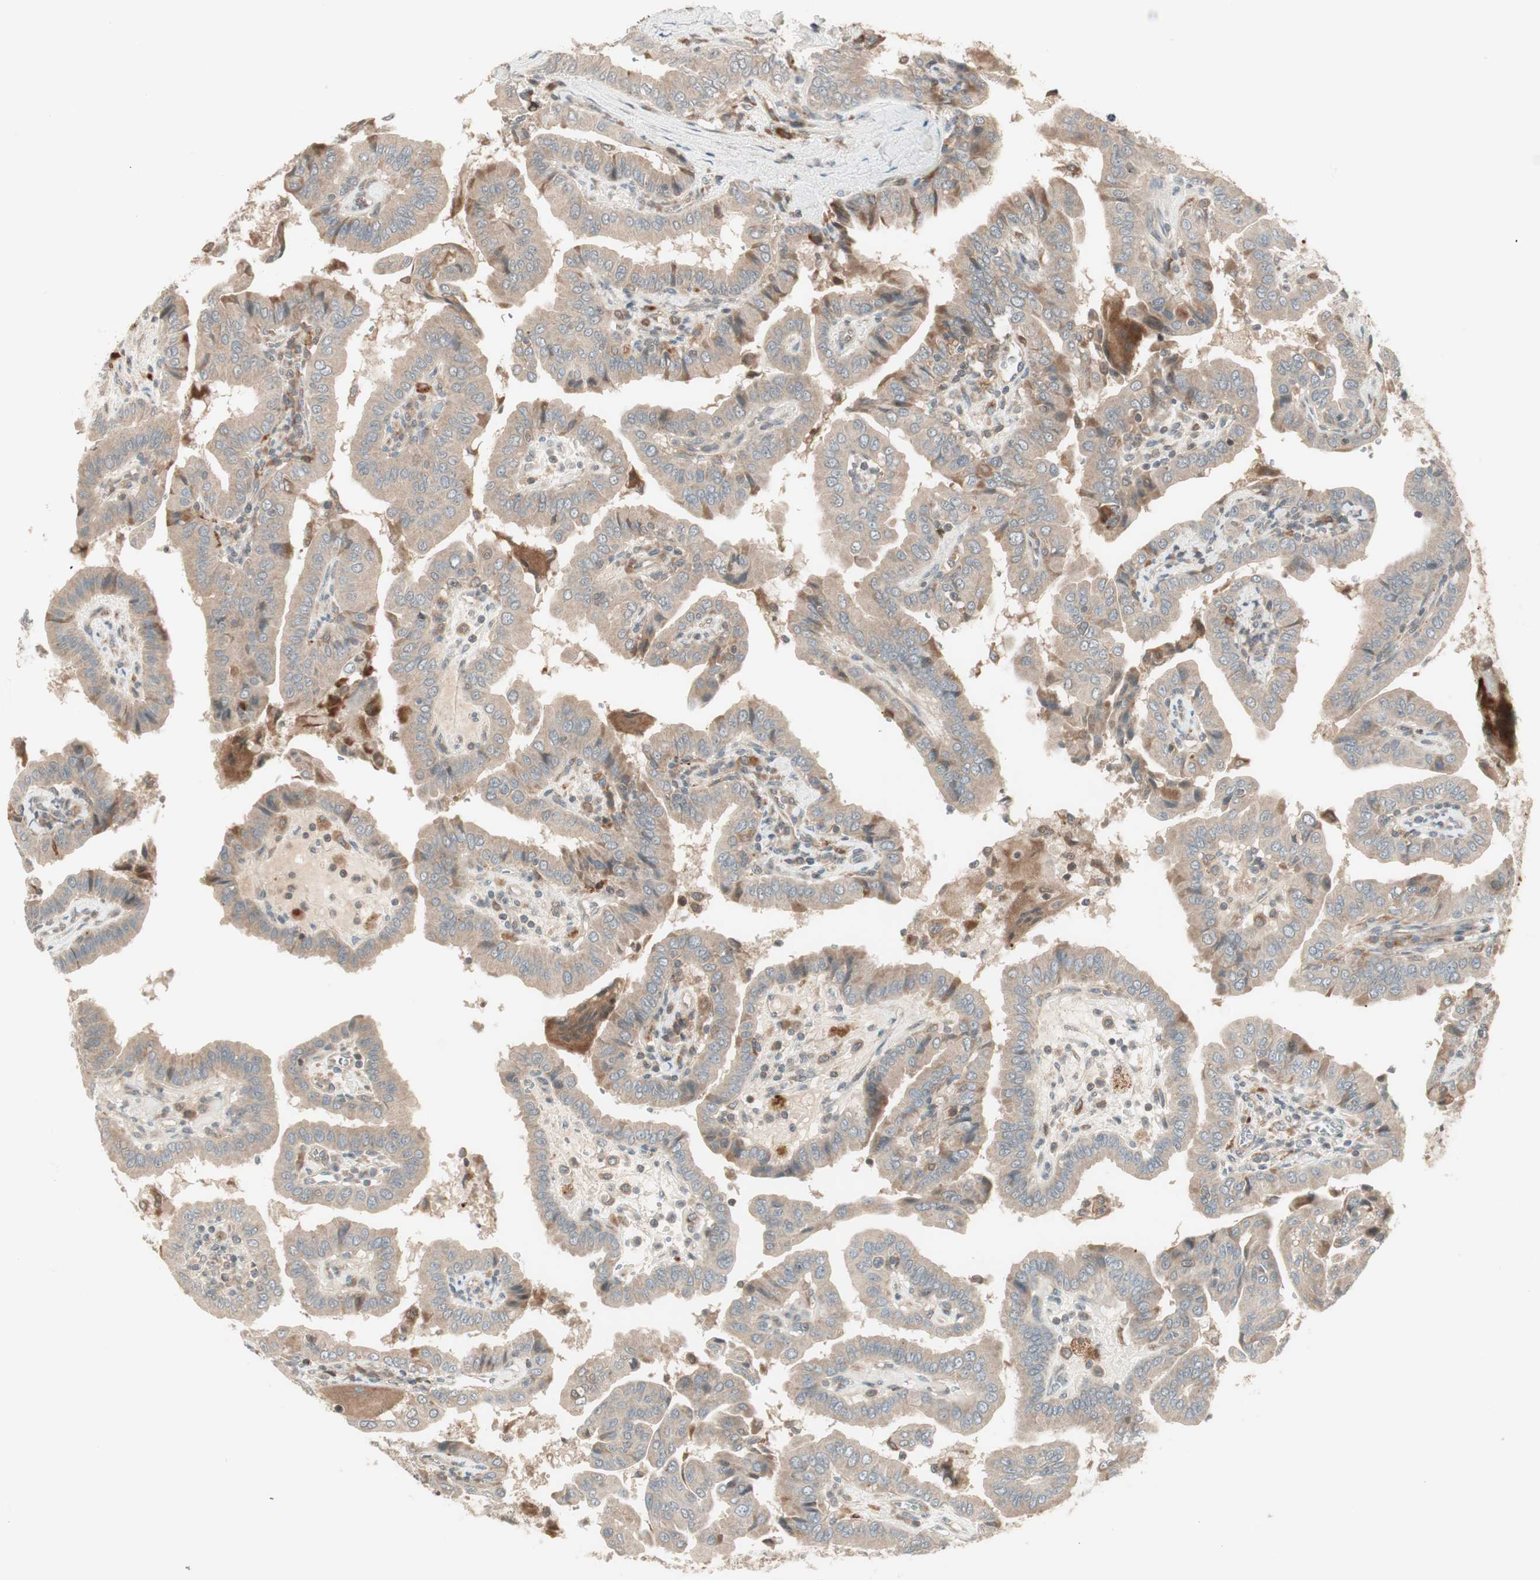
{"staining": {"intensity": "weak", "quantity": ">75%", "location": "cytoplasmic/membranous"}, "tissue": "thyroid cancer", "cell_type": "Tumor cells", "image_type": "cancer", "snomed": [{"axis": "morphology", "description": "Papillary adenocarcinoma, NOS"}, {"axis": "topography", "description": "Thyroid gland"}], "caption": "A histopathology image of human thyroid cancer (papillary adenocarcinoma) stained for a protein shows weak cytoplasmic/membranous brown staining in tumor cells.", "gene": "SFRP1", "patient": {"sex": "male", "age": 33}}